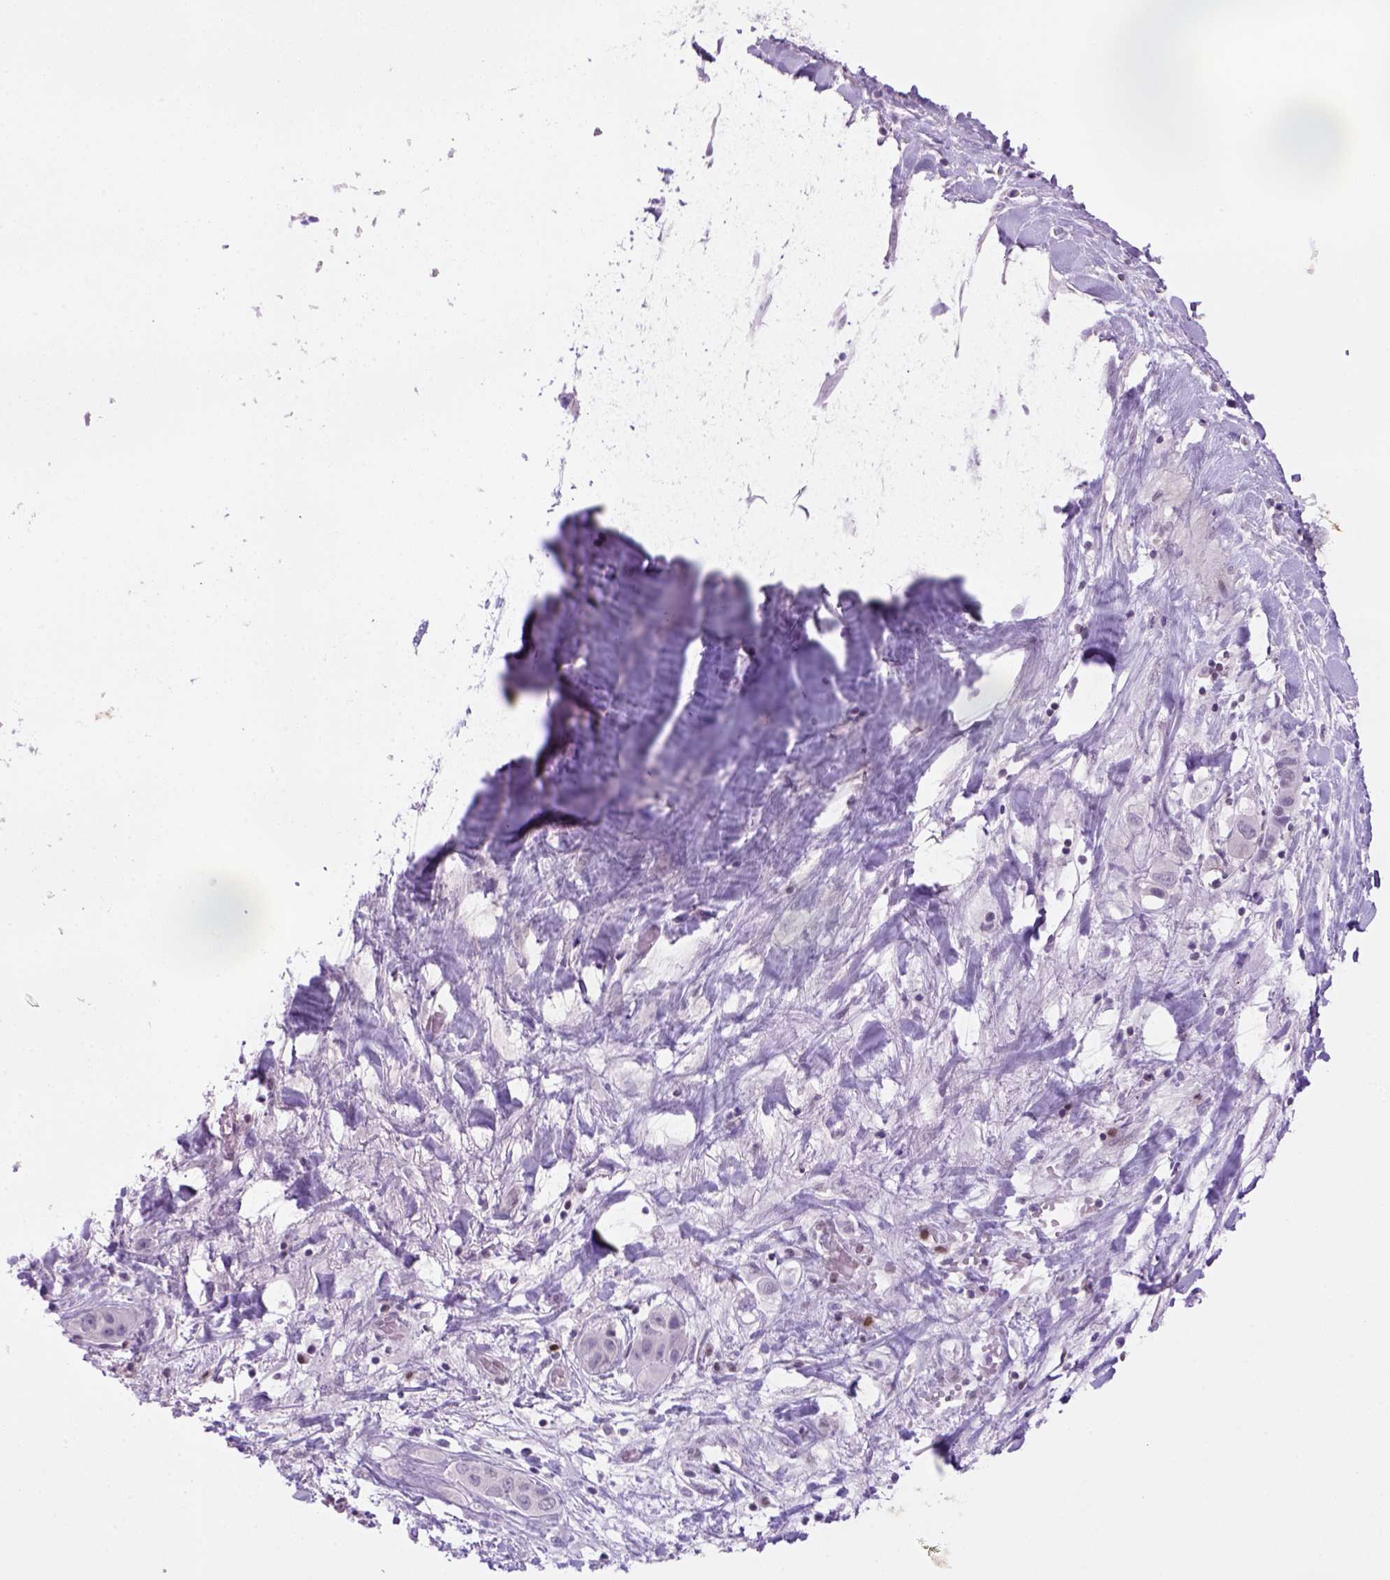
{"staining": {"intensity": "negative", "quantity": "none", "location": "none"}, "tissue": "liver cancer", "cell_type": "Tumor cells", "image_type": "cancer", "snomed": [{"axis": "morphology", "description": "Cholangiocarcinoma"}, {"axis": "topography", "description": "Liver"}], "caption": "This is an IHC histopathology image of human liver cancer (cholangiocarcinoma). There is no positivity in tumor cells.", "gene": "MGMT", "patient": {"sex": "female", "age": 52}}